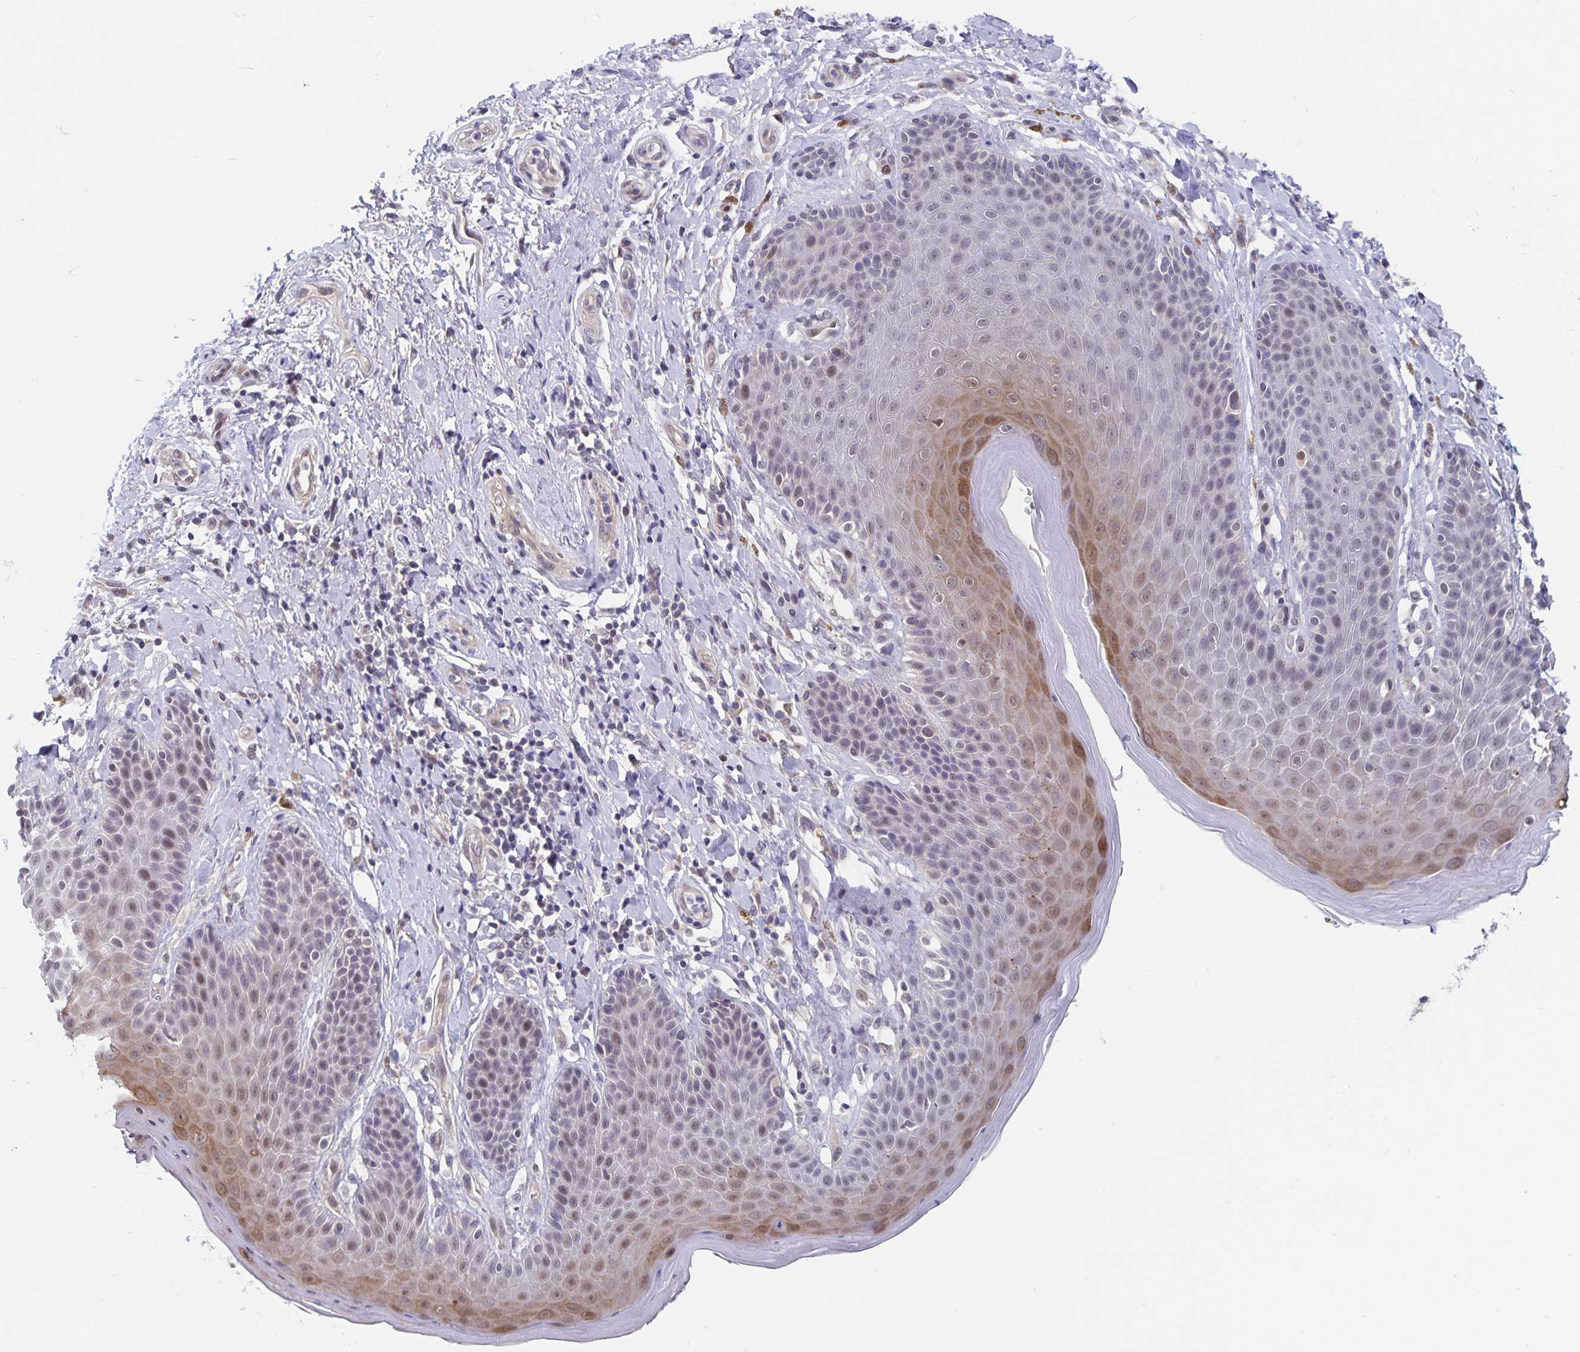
{"staining": {"intensity": "moderate", "quantity": "25%-75%", "location": "cytoplasmic/membranous,nuclear"}, "tissue": "skin", "cell_type": "Epidermal cells", "image_type": "normal", "snomed": [{"axis": "morphology", "description": "Normal tissue, NOS"}, {"axis": "topography", "description": "Anal"}, {"axis": "topography", "description": "Peripheral nerve tissue"}], "caption": "Immunohistochemistry (IHC) of benign human skin exhibits medium levels of moderate cytoplasmic/membranous,nuclear positivity in approximately 25%-75% of epidermal cells. The staining is performed using DAB (3,3'-diaminobenzidine) brown chromogen to label protein expression. The nuclei are counter-stained blue using hematoxylin.", "gene": "BAG6", "patient": {"sex": "male", "age": 51}}